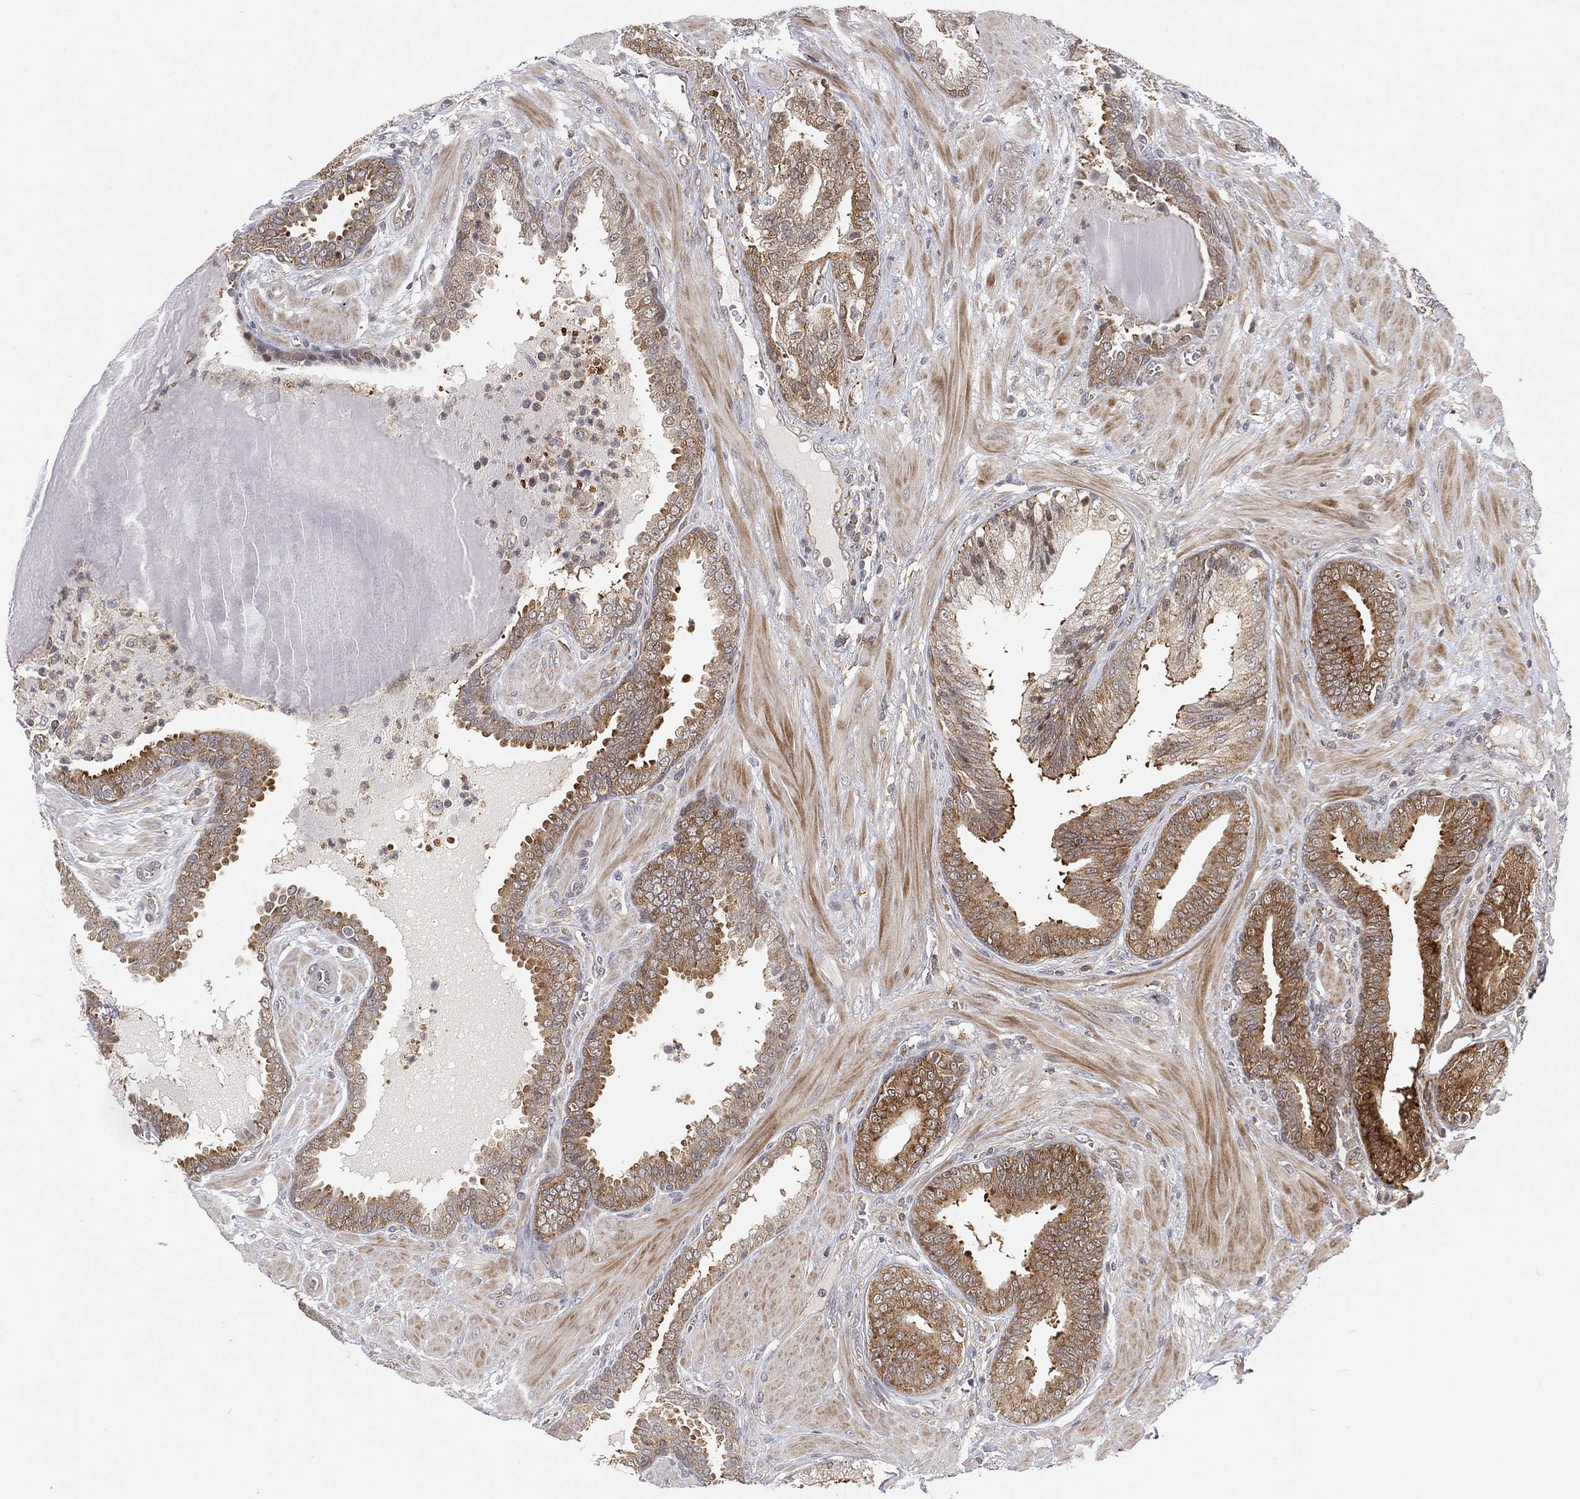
{"staining": {"intensity": "moderate", "quantity": ">75%", "location": "cytoplasmic/membranous"}, "tissue": "prostate cancer", "cell_type": "Tumor cells", "image_type": "cancer", "snomed": [{"axis": "morphology", "description": "Adenocarcinoma, NOS"}, {"axis": "topography", "description": "Prostate"}], "caption": "Immunohistochemical staining of prostate adenocarcinoma shows medium levels of moderate cytoplasmic/membranous protein positivity in about >75% of tumor cells. The staining was performed using DAB (3,3'-diaminobenzidine) to visualize the protein expression in brown, while the nuclei were stained in blue with hematoxylin (Magnification: 20x).", "gene": "TMTC4", "patient": {"sex": "male", "age": 57}}